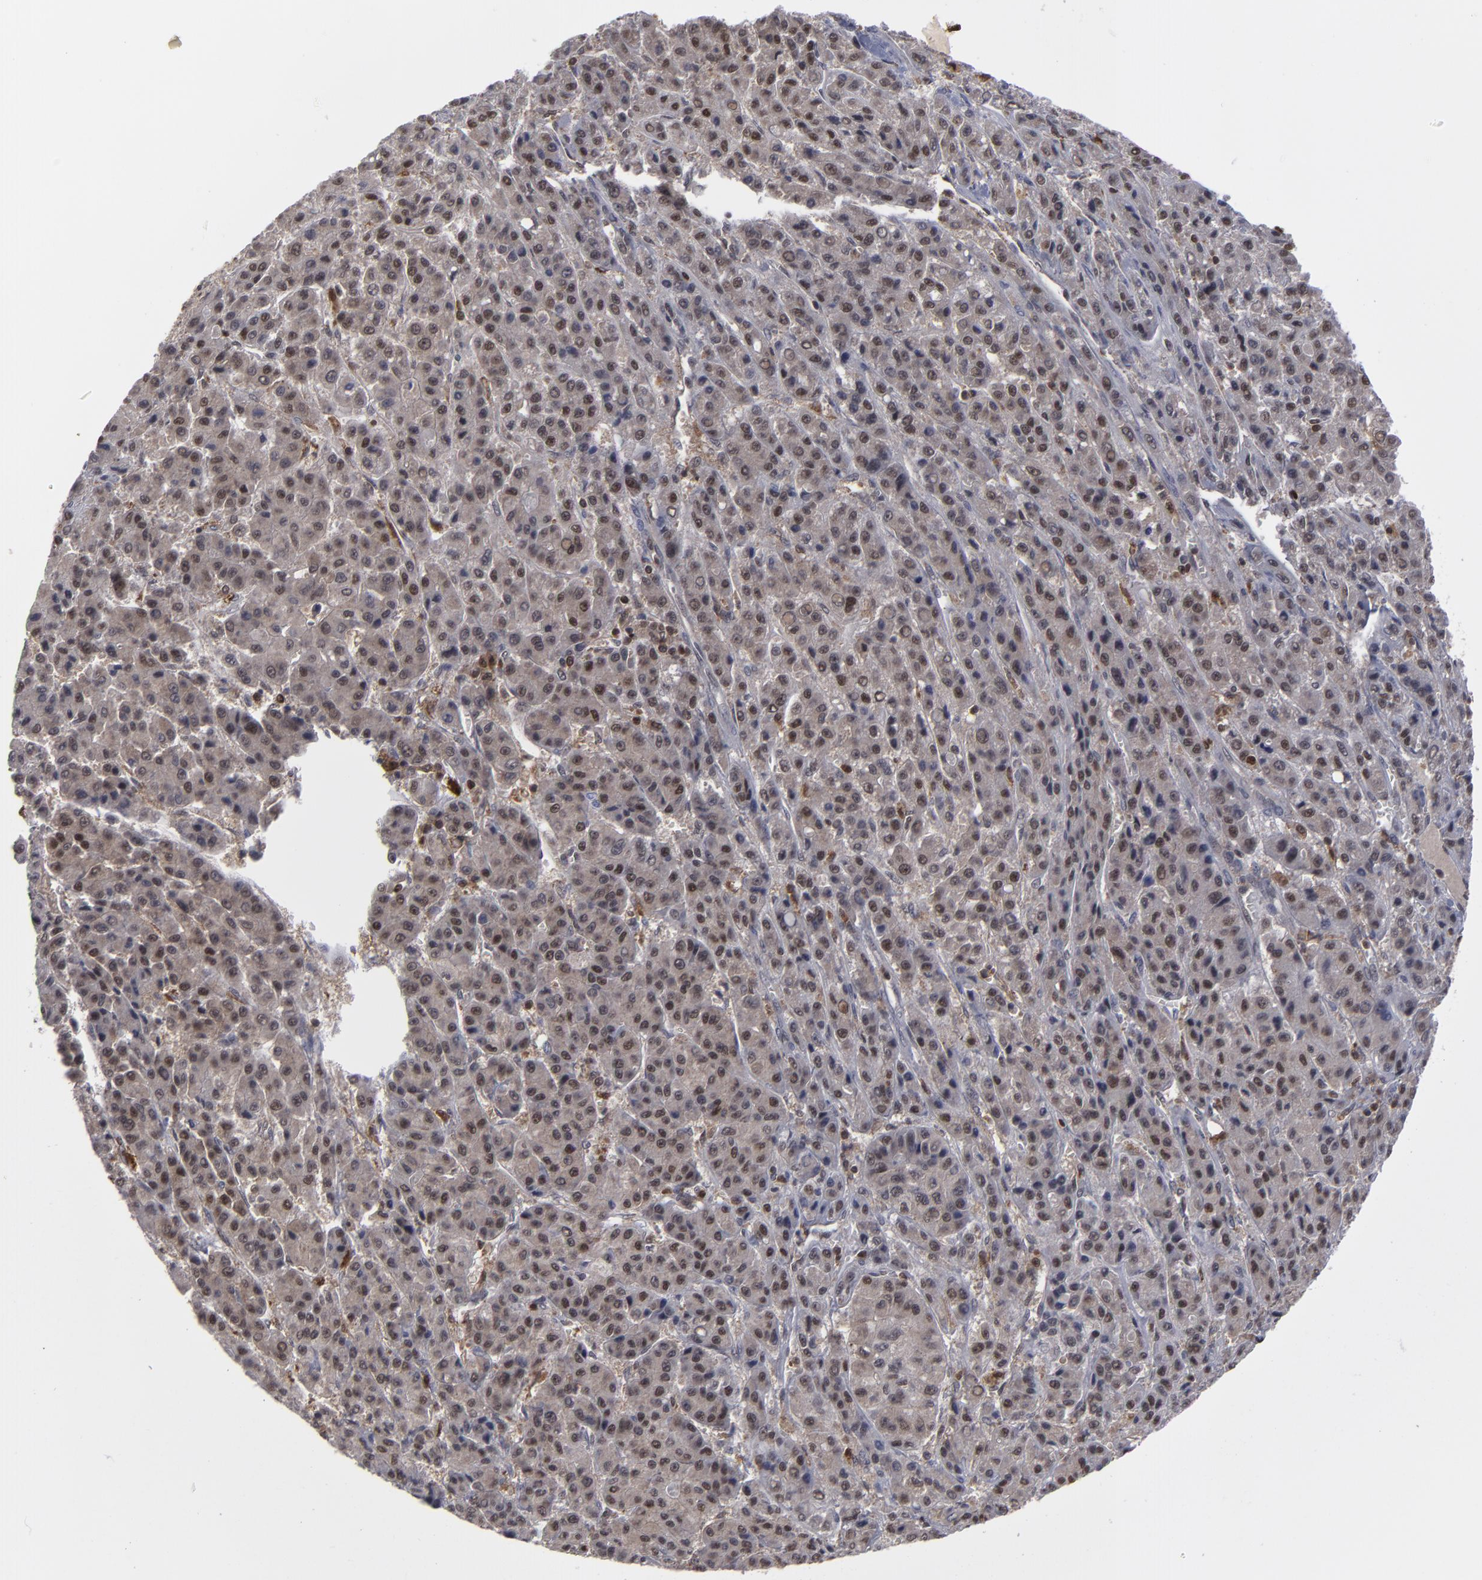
{"staining": {"intensity": "weak", "quantity": "25%-75%", "location": "cytoplasmic/membranous,nuclear"}, "tissue": "liver cancer", "cell_type": "Tumor cells", "image_type": "cancer", "snomed": [{"axis": "morphology", "description": "Carcinoma, Hepatocellular, NOS"}, {"axis": "topography", "description": "Liver"}], "caption": "A micrograph of liver cancer stained for a protein displays weak cytoplasmic/membranous and nuclear brown staining in tumor cells.", "gene": "GSR", "patient": {"sex": "male", "age": 70}}